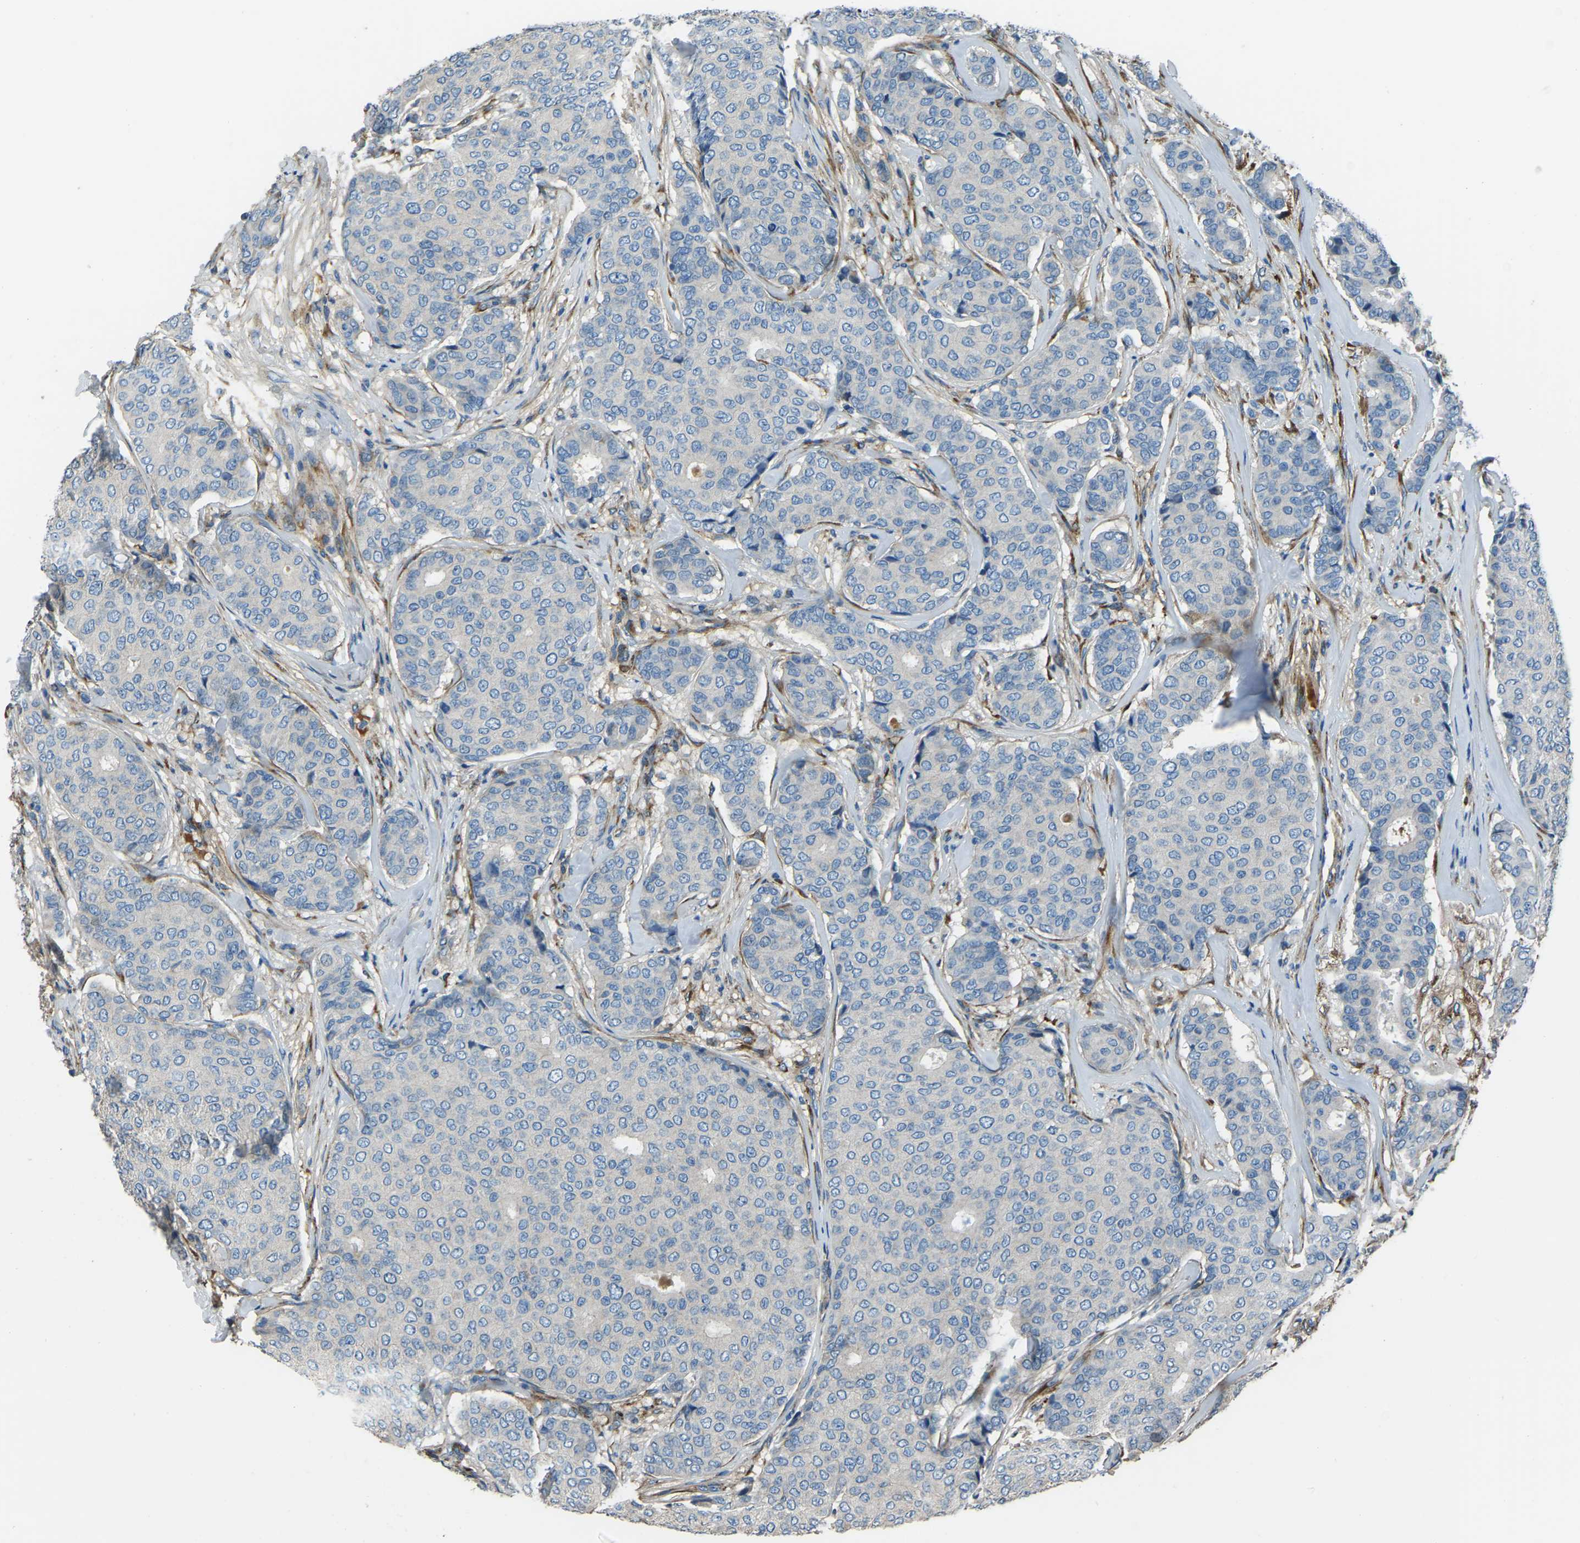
{"staining": {"intensity": "negative", "quantity": "none", "location": "none"}, "tissue": "breast cancer", "cell_type": "Tumor cells", "image_type": "cancer", "snomed": [{"axis": "morphology", "description": "Duct carcinoma"}, {"axis": "topography", "description": "Breast"}], "caption": "The micrograph exhibits no staining of tumor cells in invasive ductal carcinoma (breast). The staining was performed using DAB to visualize the protein expression in brown, while the nuclei were stained in blue with hematoxylin (Magnification: 20x).", "gene": "COL3A1", "patient": {"sex": "female", "age": 75}}